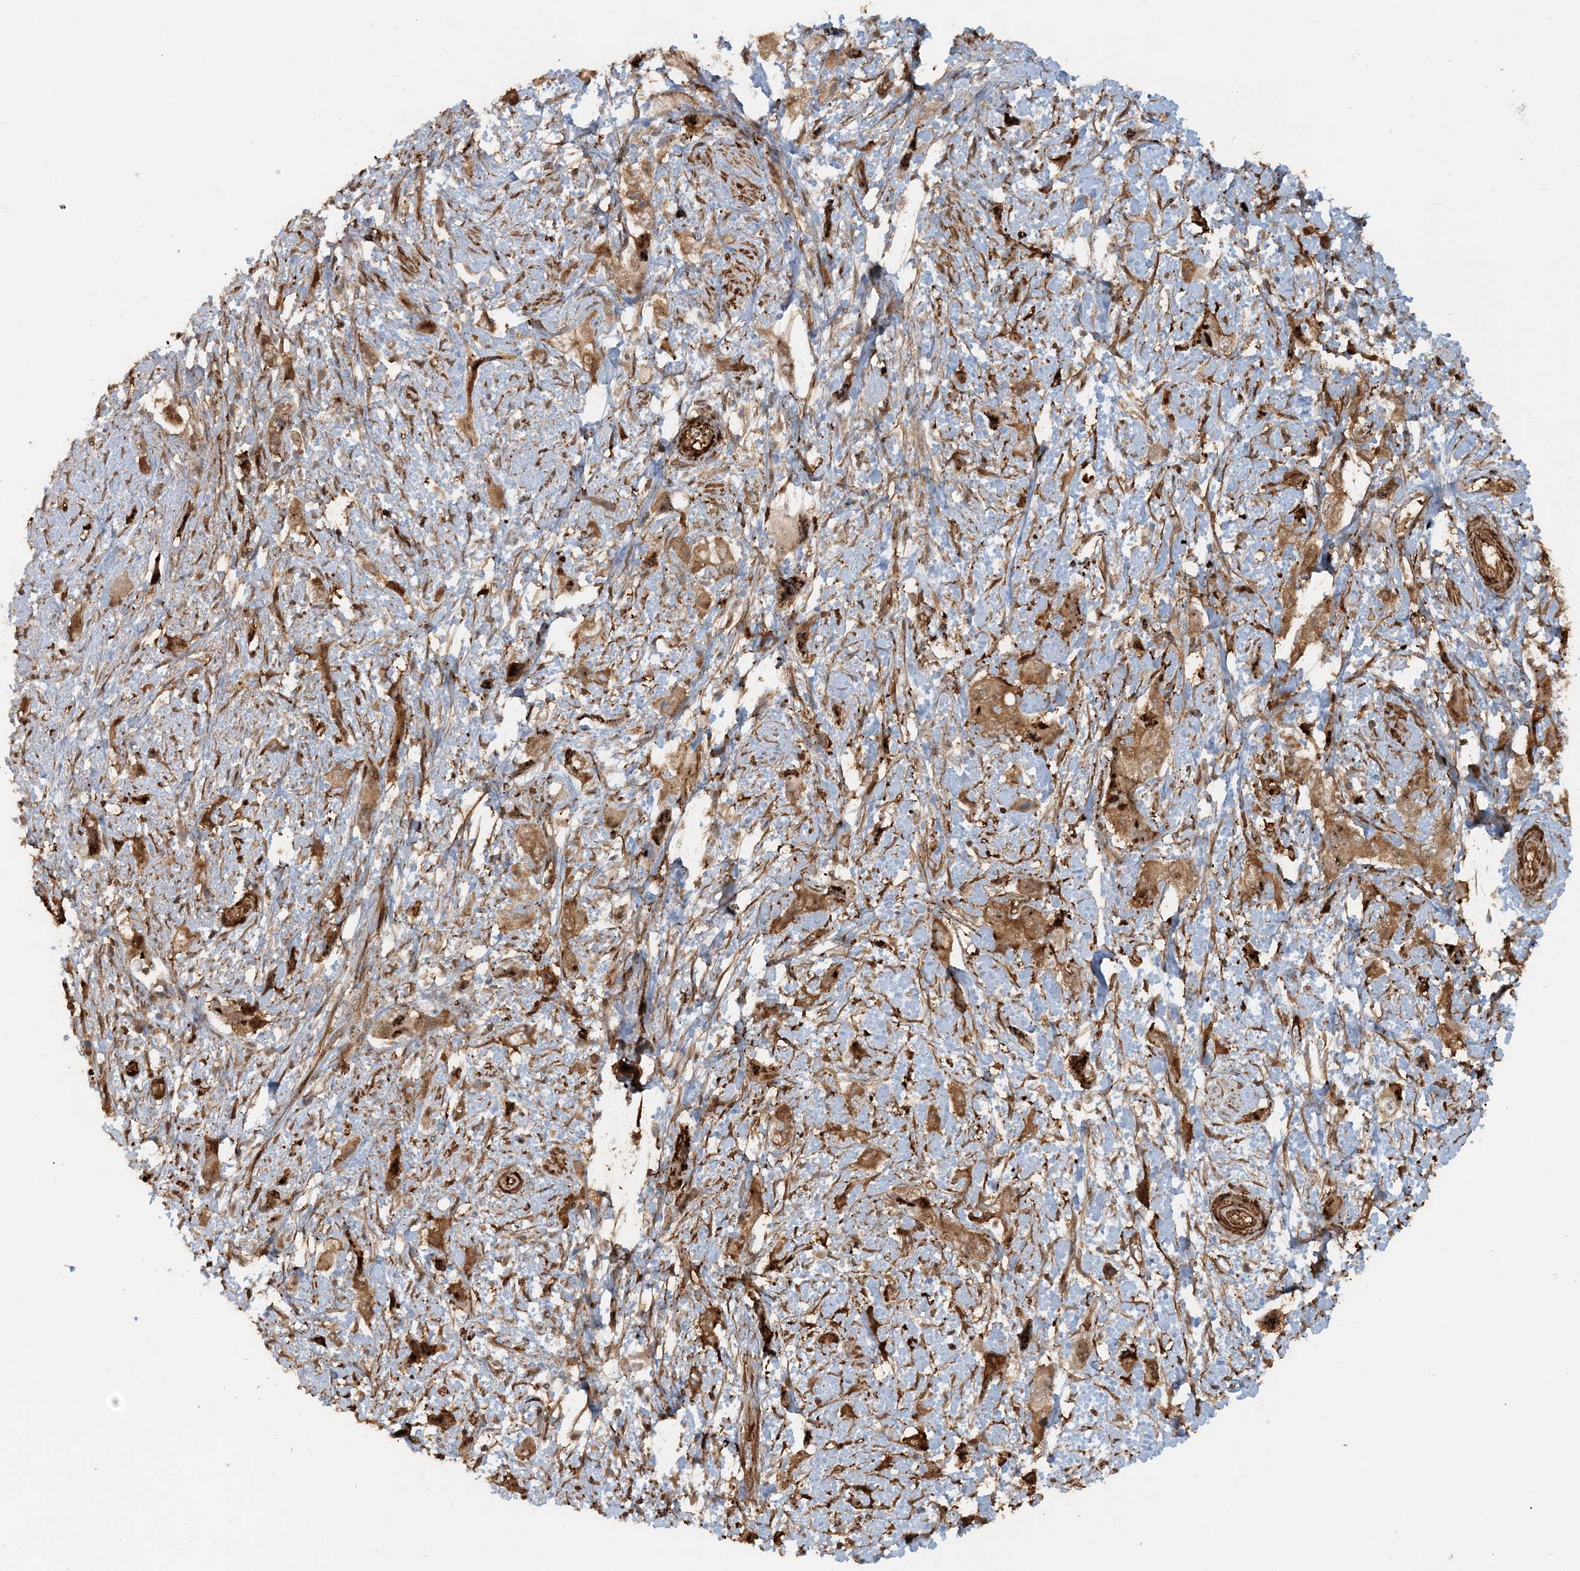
{"staining": {"intensity": "moderate", "quantity": ">75%", "location": "cytoplasmic/membranous"}, "tissue": "pancreatic cancer", "cell_type": "Tumor cells", "image_type": "cancer", "snomed": [{"axis": "morphology", "description": "Adenocarcinoma, NOS"}, {"axis": "topography", "description": "Pancreas"}], "caption": "Human pancreatic cancer stained with a brown dye demonstrates moderate cytoplasmic/membranous positive expression in approximately >75% of tumor cells.", "gene": "DSTN", "patient": {"sex": "female", "age": 73}}